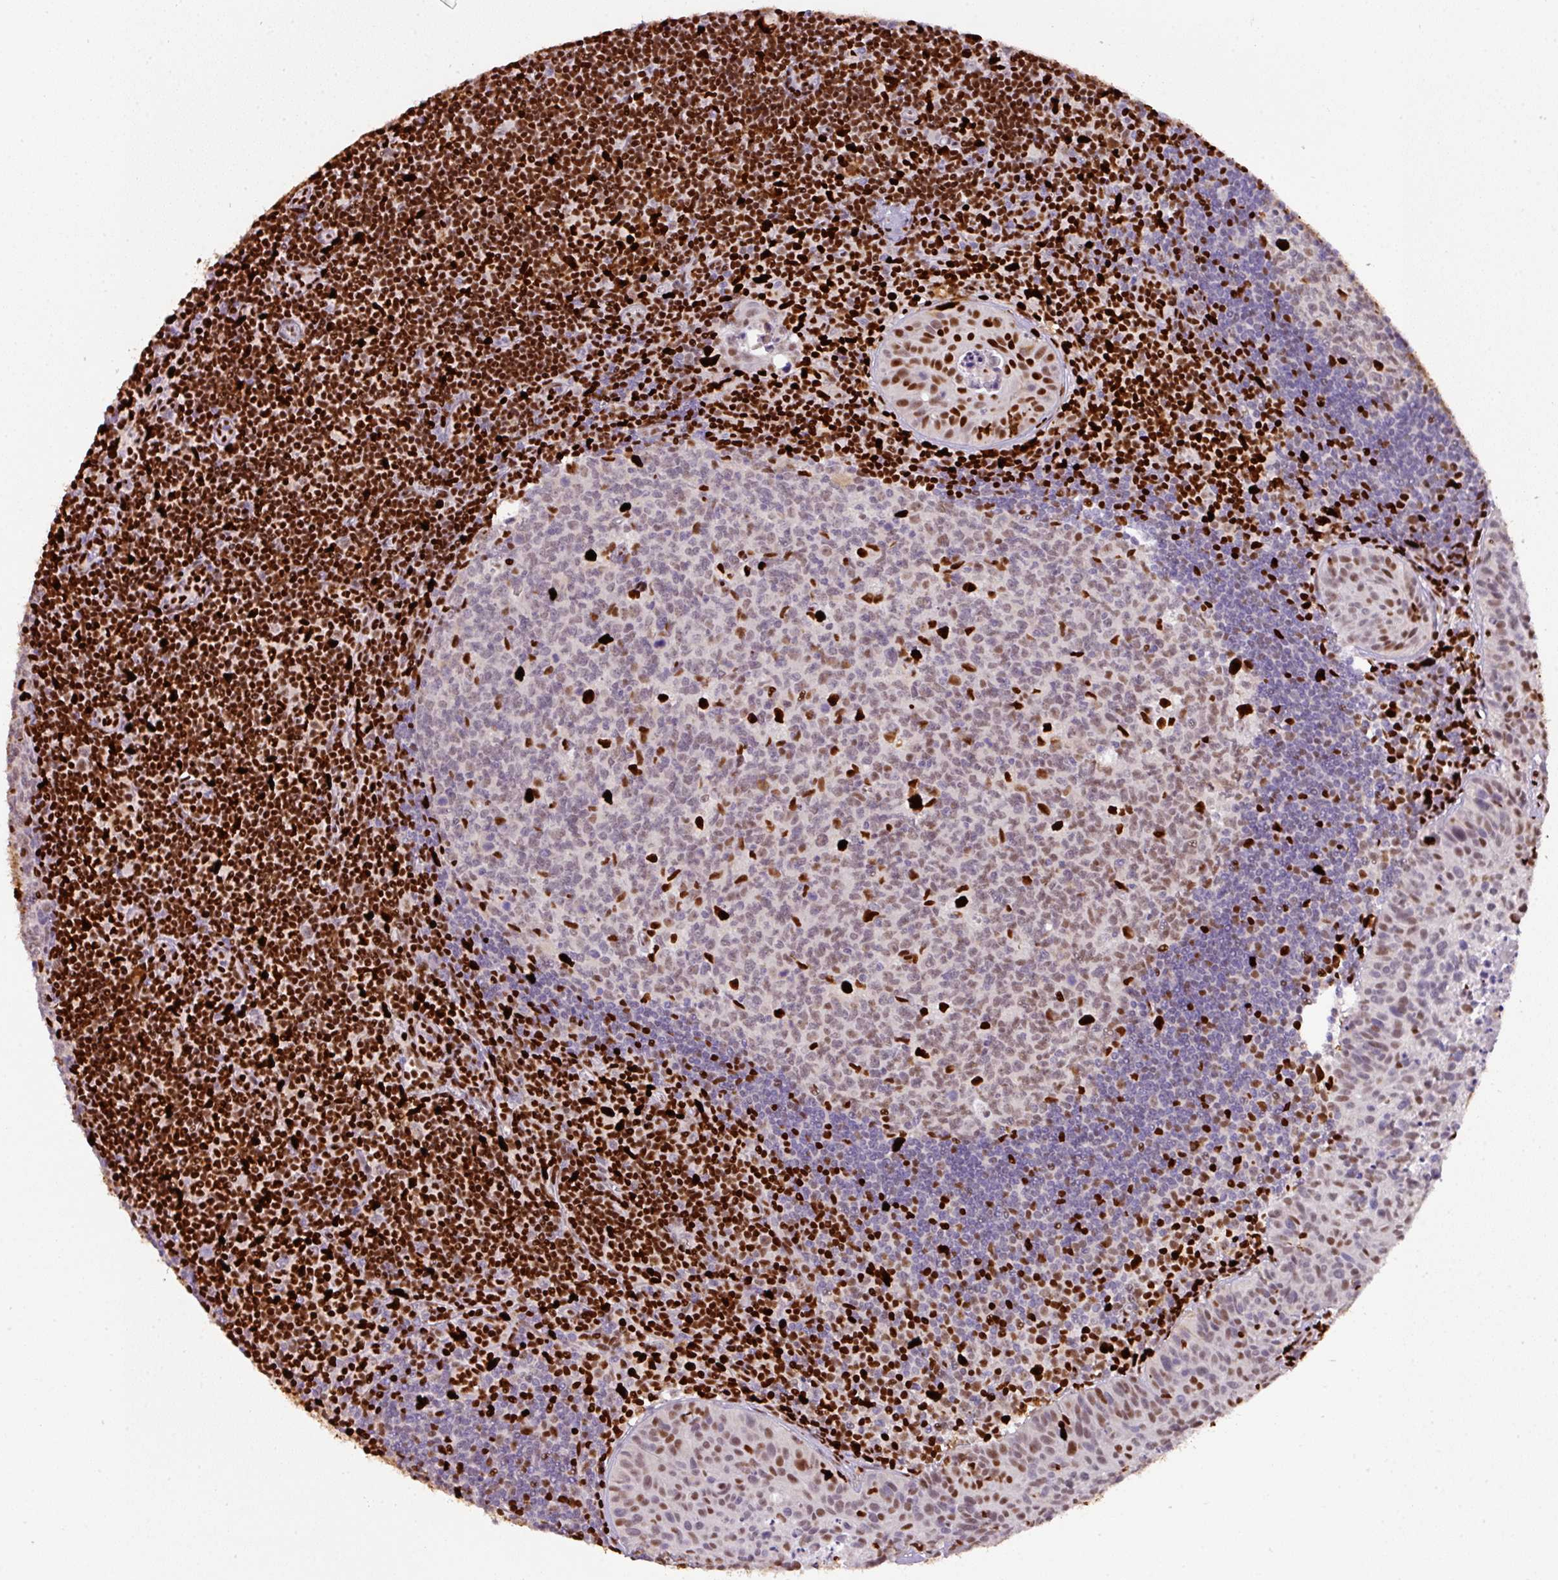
{"staining": {"intensity": "strong", "quantity": "<25%", "location": "nuclear"}, "tissue": "lymph node", "cell_type": "Germinal center cells", "image_type": "normal", "snomed": [{"axis": "morphology", "description": "Normal tissue, NOS"}, {"axis": "topography", "description": "Lymph node"}], "caption": "Lymph node stained with a brown dye demonstrates strong nuclear positive expression in about <25% of germinal center cells.", "gene": "SAMHD1", "patient": {"sex": "female", "age": 29}}